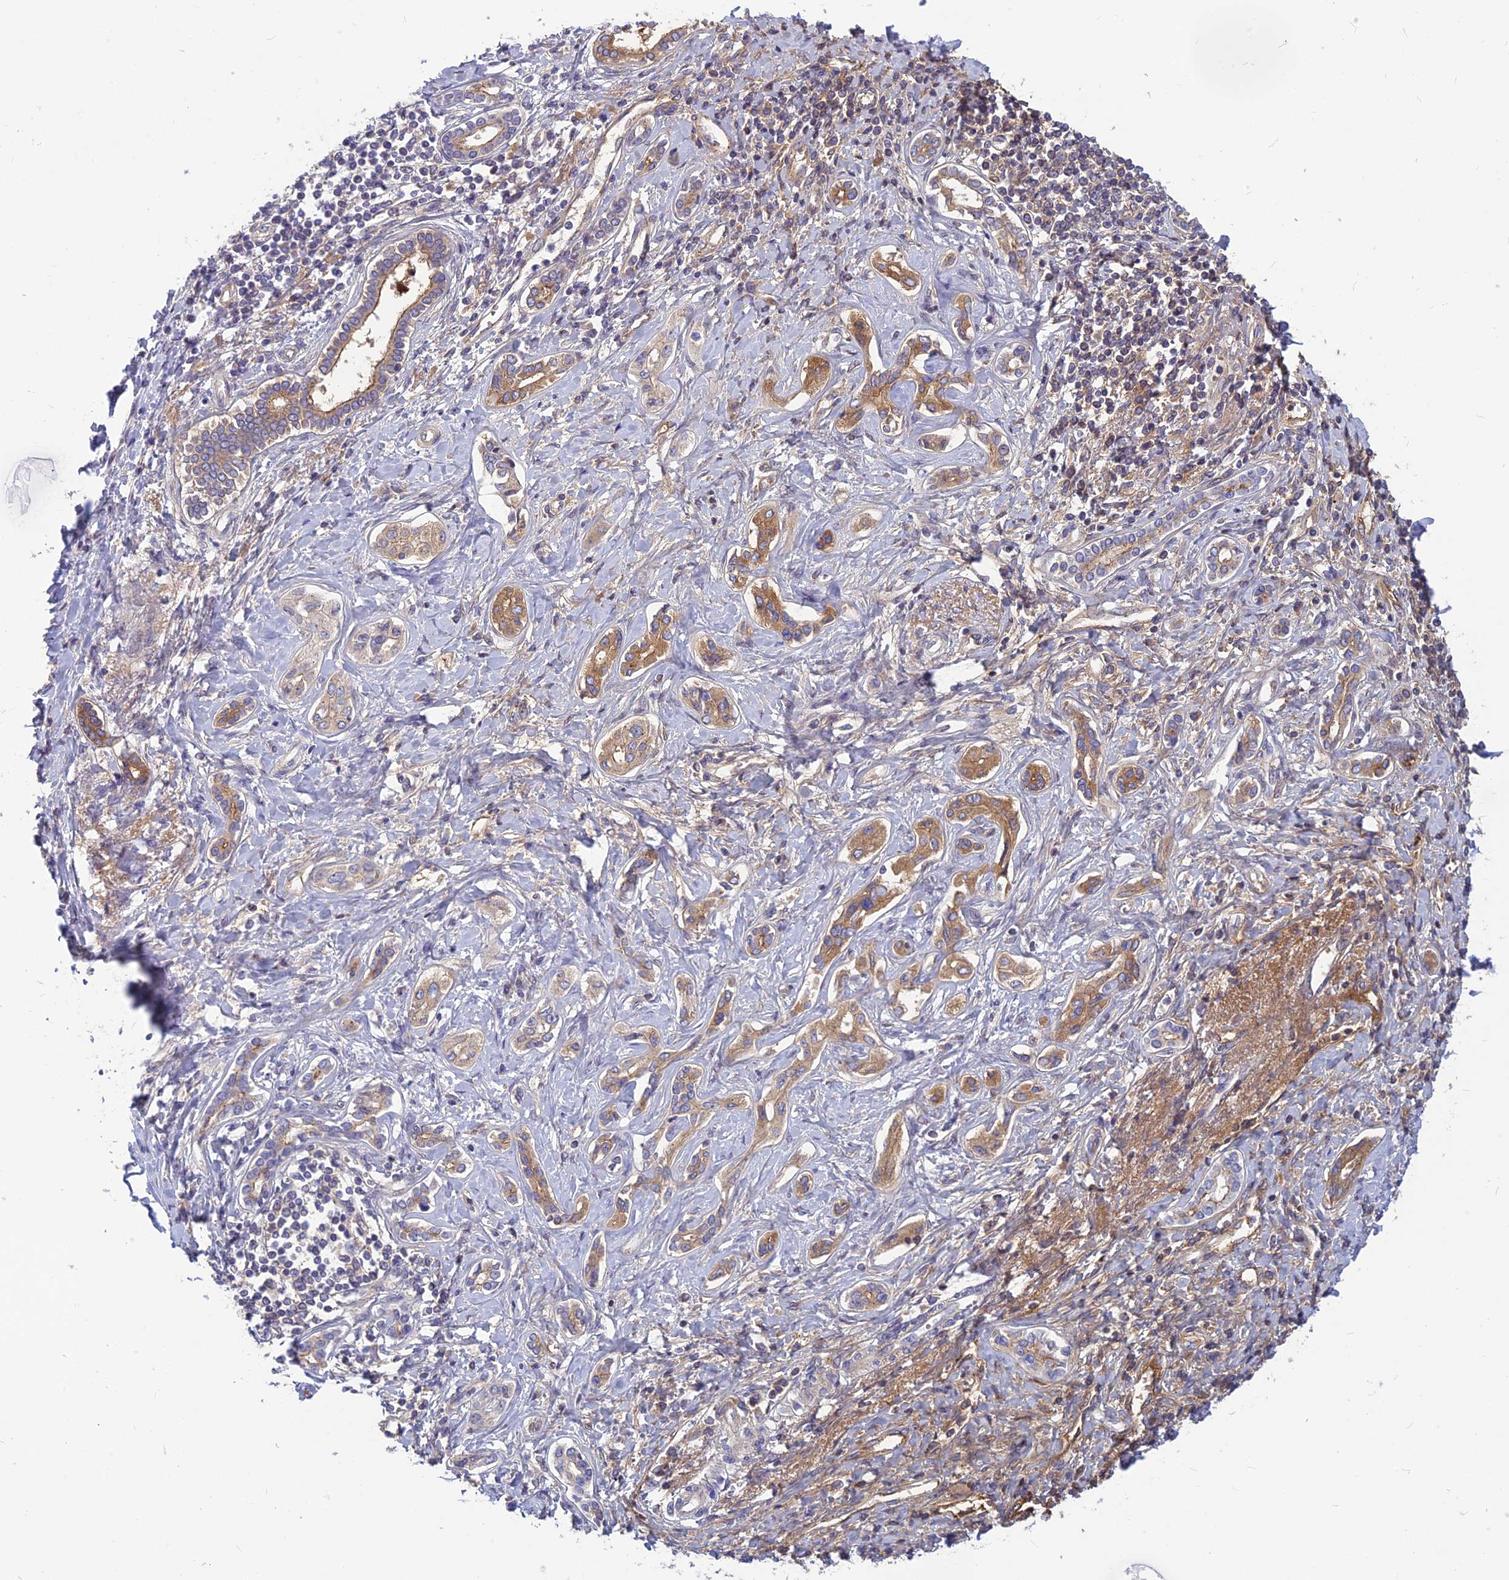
{"staining": {"intensity": "moderate", "quantity": "<25%", "location": "cytoplasmic/membranous"}, "tissue": "liver cancer", "cell_type": "Tumor cells", "image_type": "cancer", "snomed": [{"axis": "morphology", "description": "Cholangiocarcinoma"}, {"axis": "topography", "description": "Liver"}], "caption": "A brown stain labels moderate cytoplasmic/membranous expression of a protein in liver cholangiocarcinoma tumor cells.", "gene": "CLEC11A", "patient": {"sex": "female", "age": 77}}